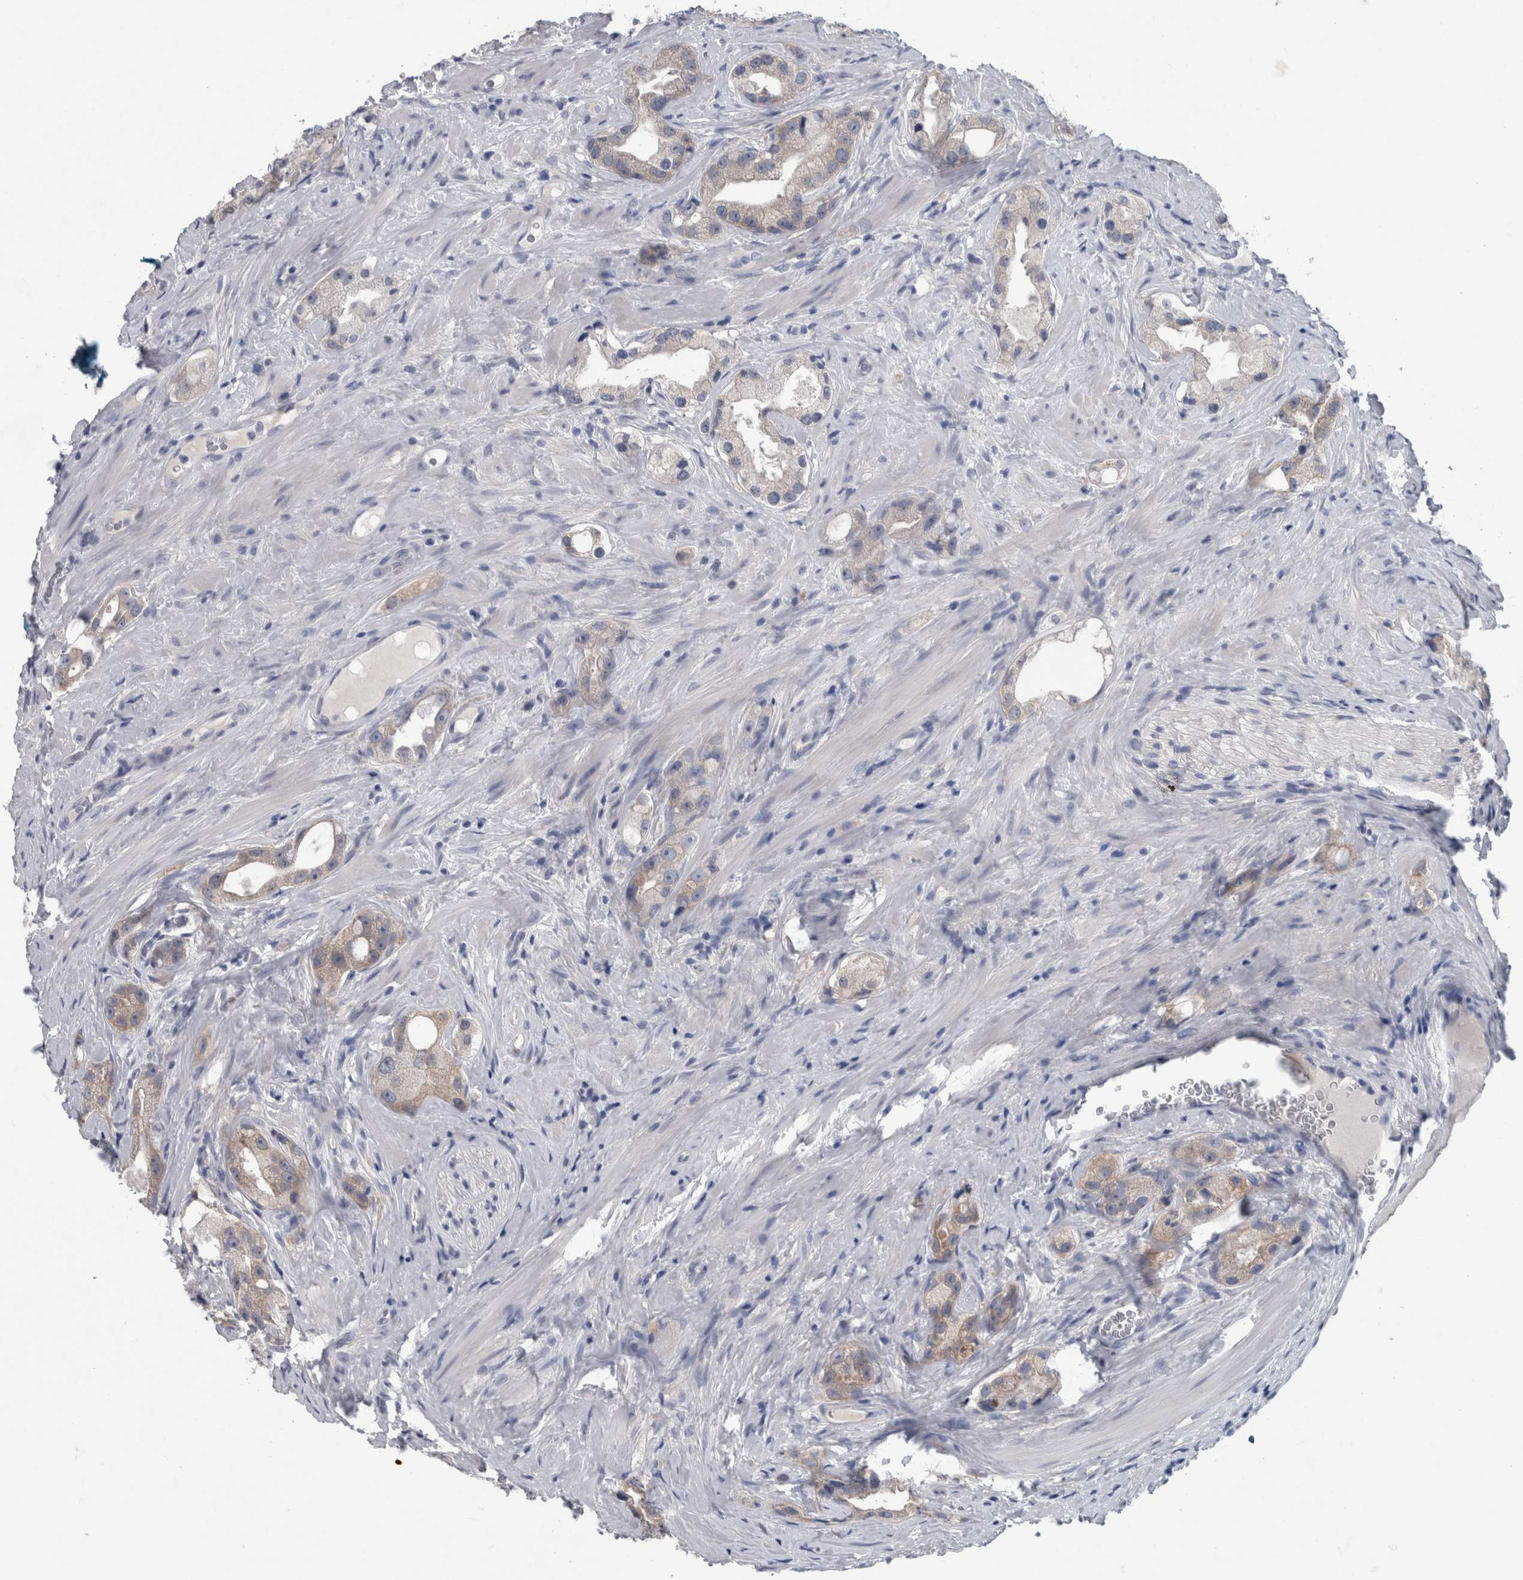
{"staining": {"intensity": "weak", "quantity": "<25%", "location": "cytoplasmic/membranous"}, "tissue": "prostate cancer", "cell_type": "Tumor cells", "image_type": "cancer", "snomed": [{"axis": "morphology", "description": "Adenocarcinoma, High grade"}, {"axis": "topography", "description": "Prostate"}], "caption": "Prostate cancer (adenocarcinoma (high-grade)) was stained to show a protein in brown. There is no significant positivity in tumor cells. (DAB immunohistochemistry visualized using brightfield microscopy, high magnification).", "gene": "FAM83H", "patient": {"sex": "male", "age": 63}}